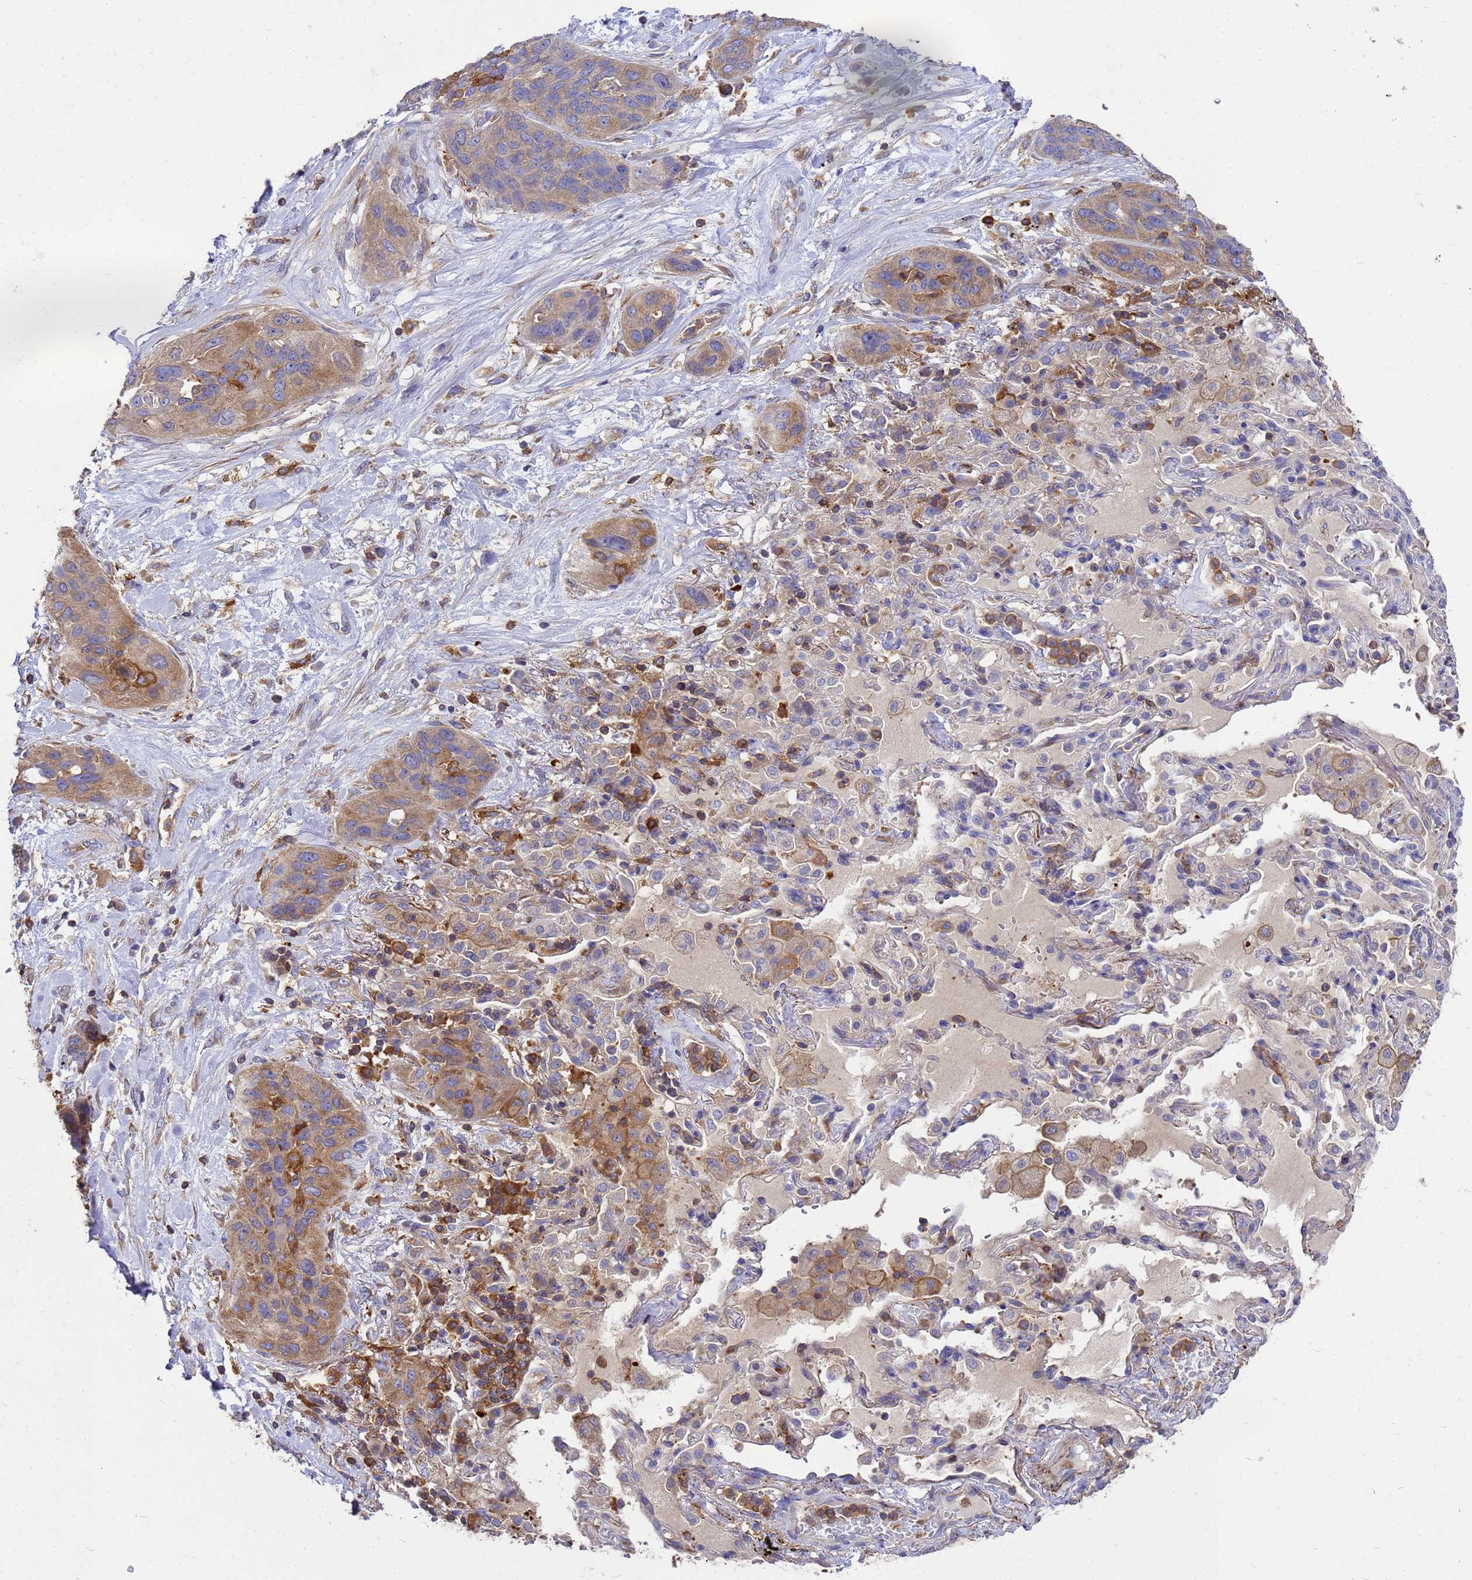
{"staining": {"intensity": "weak", "quantity": "25%-75%", "location": "cytoplasmic/membranous"}, "tissue": "lung cancer", "cell_type": "Tumor cells", "image_type": "cancer", "snomed": [{"axis": "morphology", "description": "Squamous cell carcinoma, NOS"}, {"axis": "topography", "description": "Lung"}], "caption": "Weak cytoplasmic/membranous protein positivity is identified in about 25%-75% of tumor cells in lung cancer. (Stains: DAB in brown, nuclei in blue, Microscopy: brightfield microscopy at high magnification).", "gene": "ZNF235", "patient": {"sex": "female", "age": 70}}